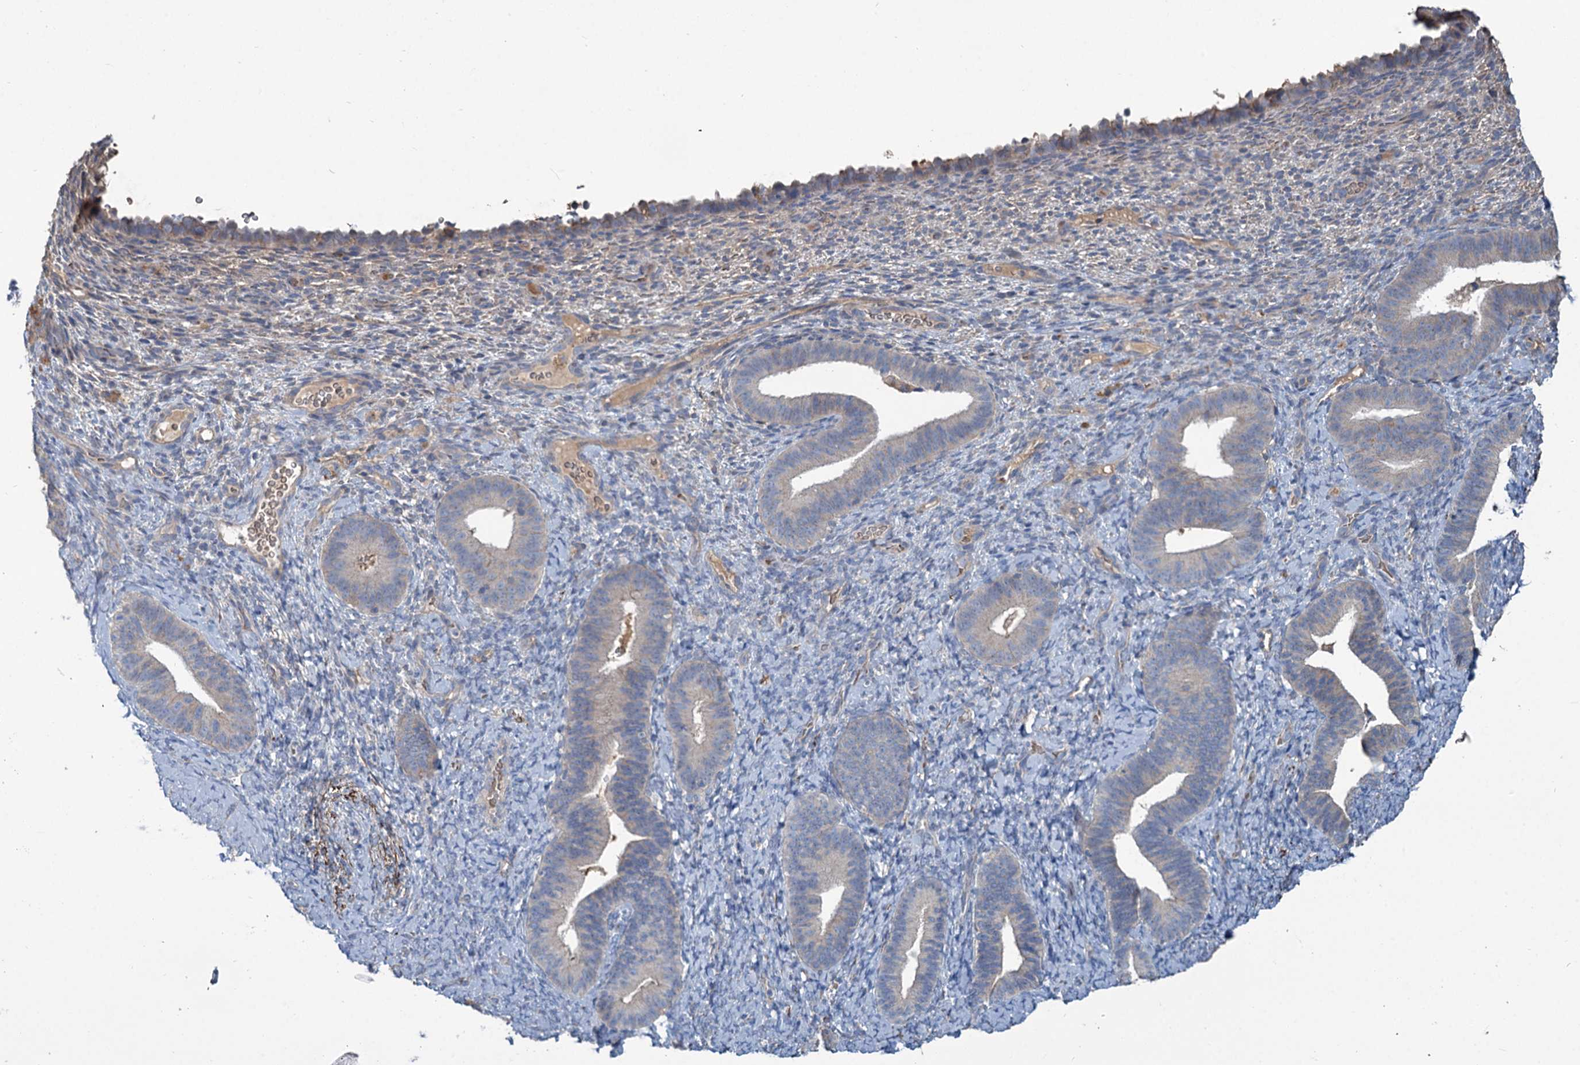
{"staining": {"intensity": "negative", "quantity": "none", "location": "none"}, "tissue": "endometrium", "cell_type": "Cells in endometrial stroma", "image_type": "normal", "snomed": [{"axis": "morphology", "description": "Normal tissue, NOS"}, {"axis": "topography", "description": "Endometrium"}], "caption": "High magnification brightfield microscopy of benign endometrium stained with DAB (3,3'-diaminobenzidine) (brown) and counterstained with hematoxylin (blue): cells in endometrial stroma show no significant staining.", "gene": "URAD", "patient": {"sex": "female", "age": 65}}